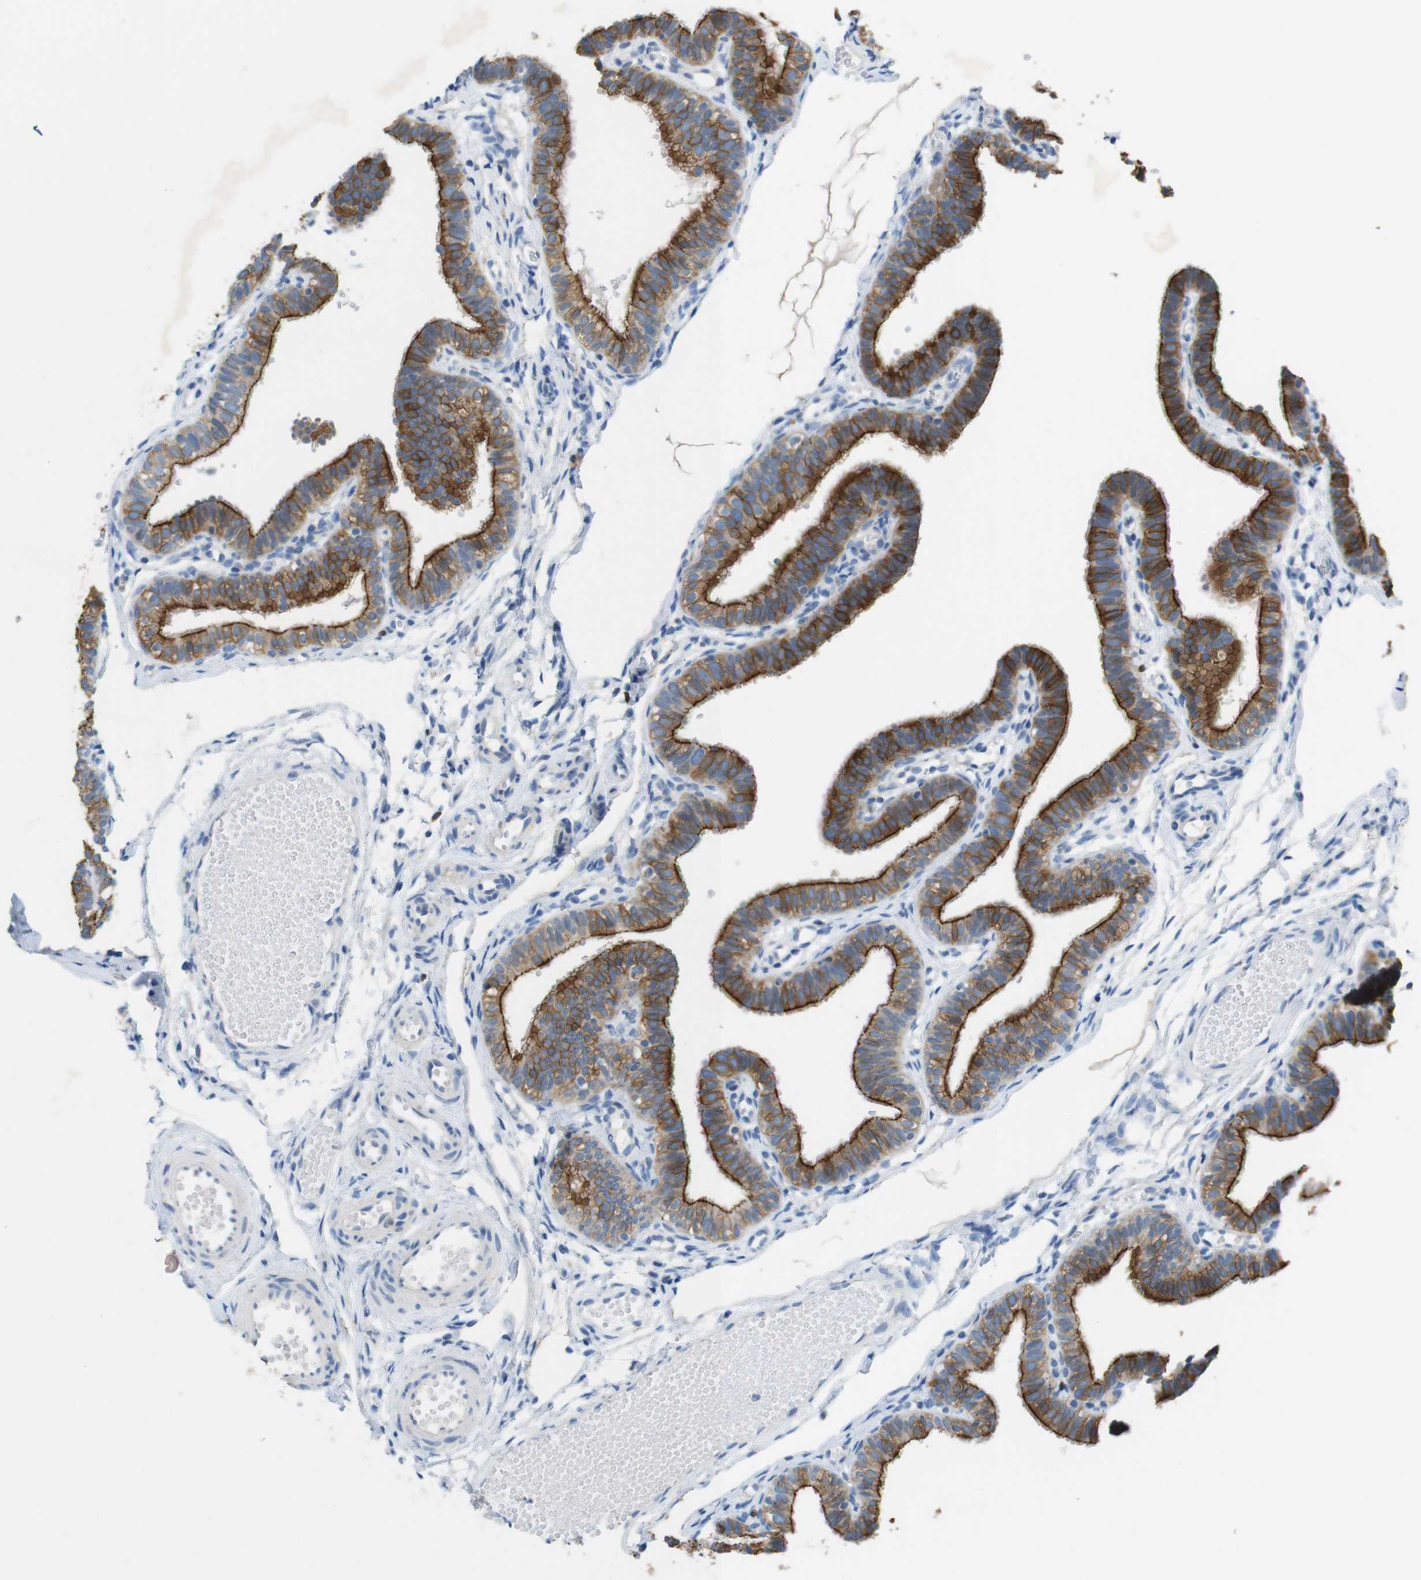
{"staining": {"intensity": "strong", "quantity": ">75%", "location": "cytoplasmic/membranous"}, "tissue": "fallopian tube", "cell_type": "Glandular cells", "image_type": "normal", "snomed": [{"axis": "morphology", "description": "Normal tissue, NOS"}, {"axis": "topography", "description": "Fallopian tube"}, {"axis": "topography", "description": "Placenta"}], "caption": "This histopathology image shows IHC staining of normal fallopian tube, with high strong cytoplasmic/membranous staining in approximately >75% of glandular cells.", "gene": "TJP3", "patient": {"sex": "female", "age": 34}}